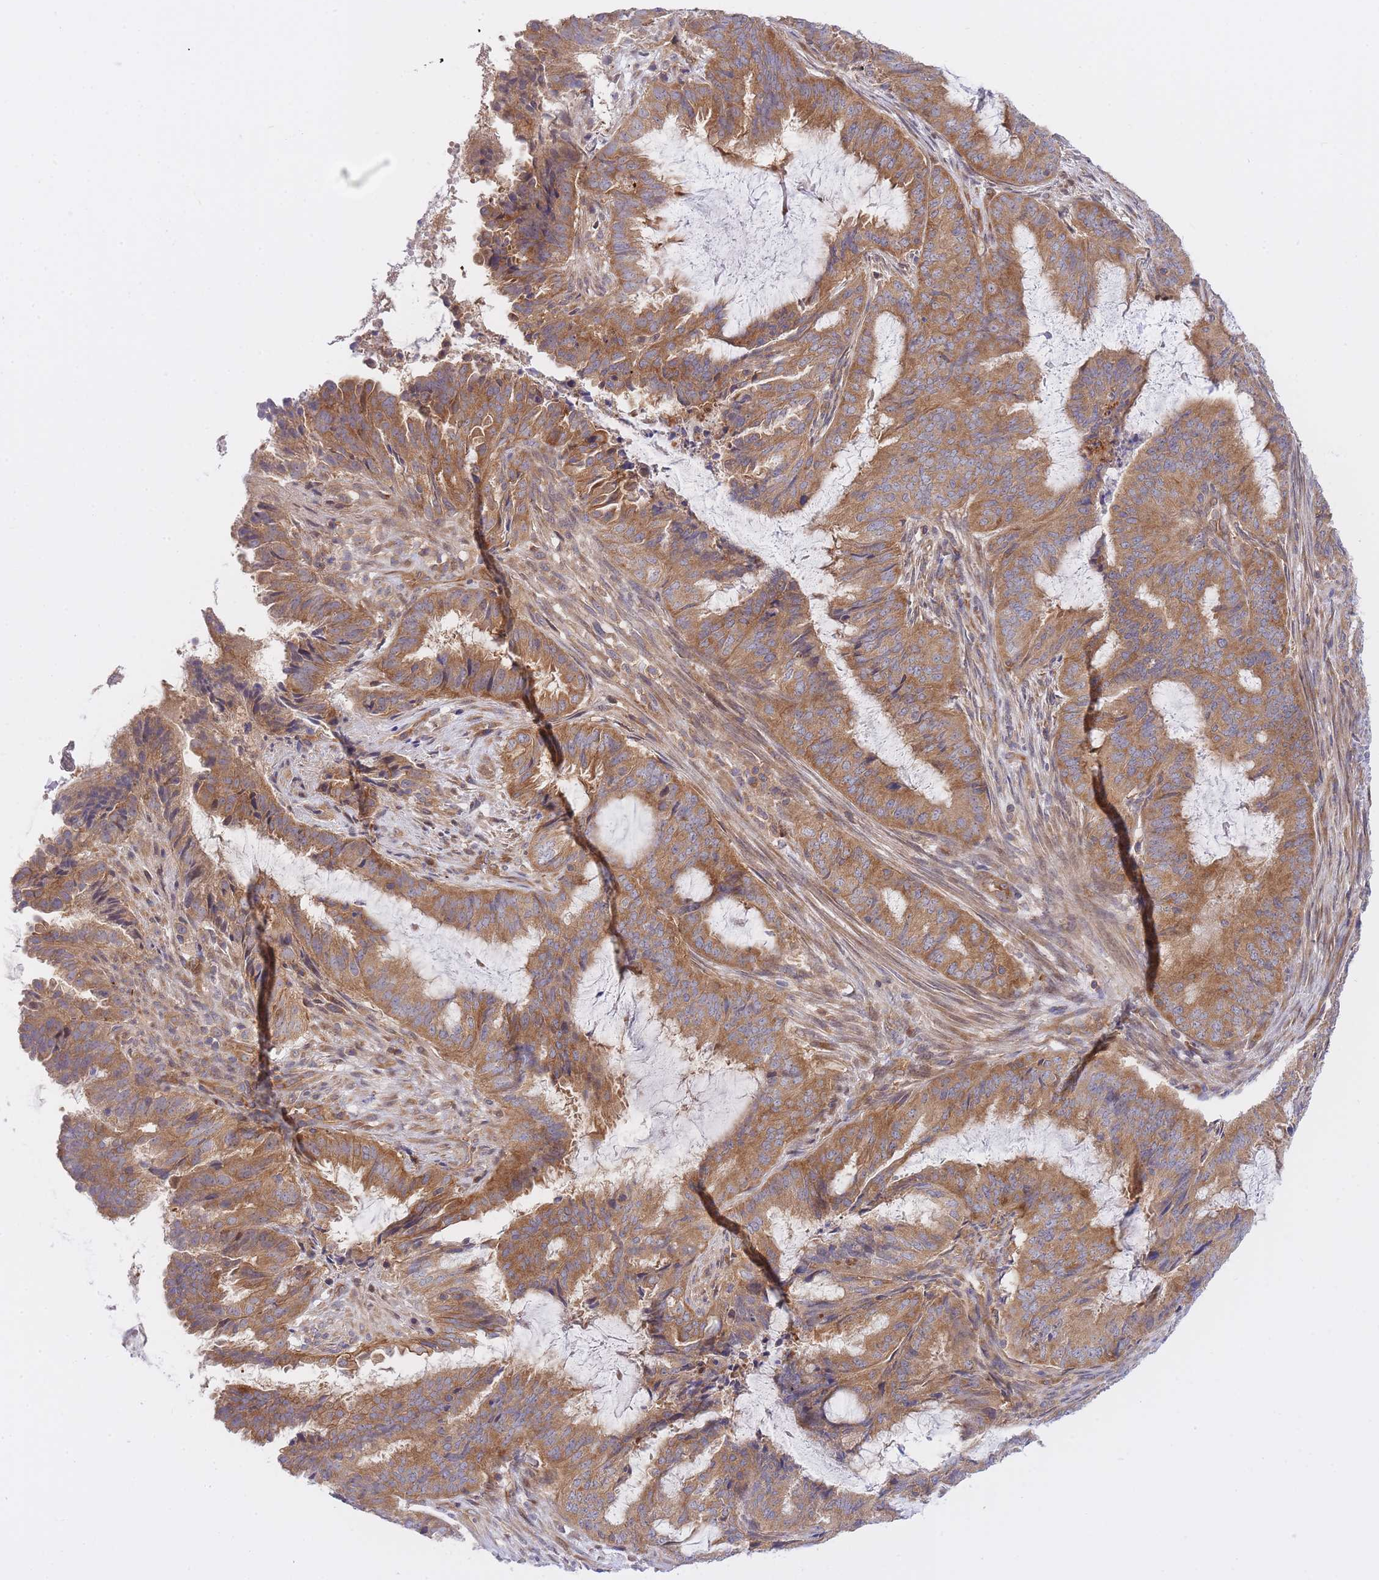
{"staining": {"intensity": "moderate", "quantity": ">75%", "location": "cytoplasmic/membranous"}, "tissue": "endometrial cancer", "cell_type": "Tumor cells", "image_type": "cancer", "snomed": [{"axis": "morphology", "description": "Adenocarcinoma, NOS"}, {"axis": "topography", "description": "Endometrium"}], "caption": "This histopathology image shows endometrial cancer (adenocarcinoma) stained with immunohistochemistry (IHC) to label a protein in brown. The cytoplasmic/membranous of tumor cells show moderate positivity for the protein. Nuclei are counter-stained blue.", "gene": "EIF2B2", "patient": {"sex": "female", "age": 51}}